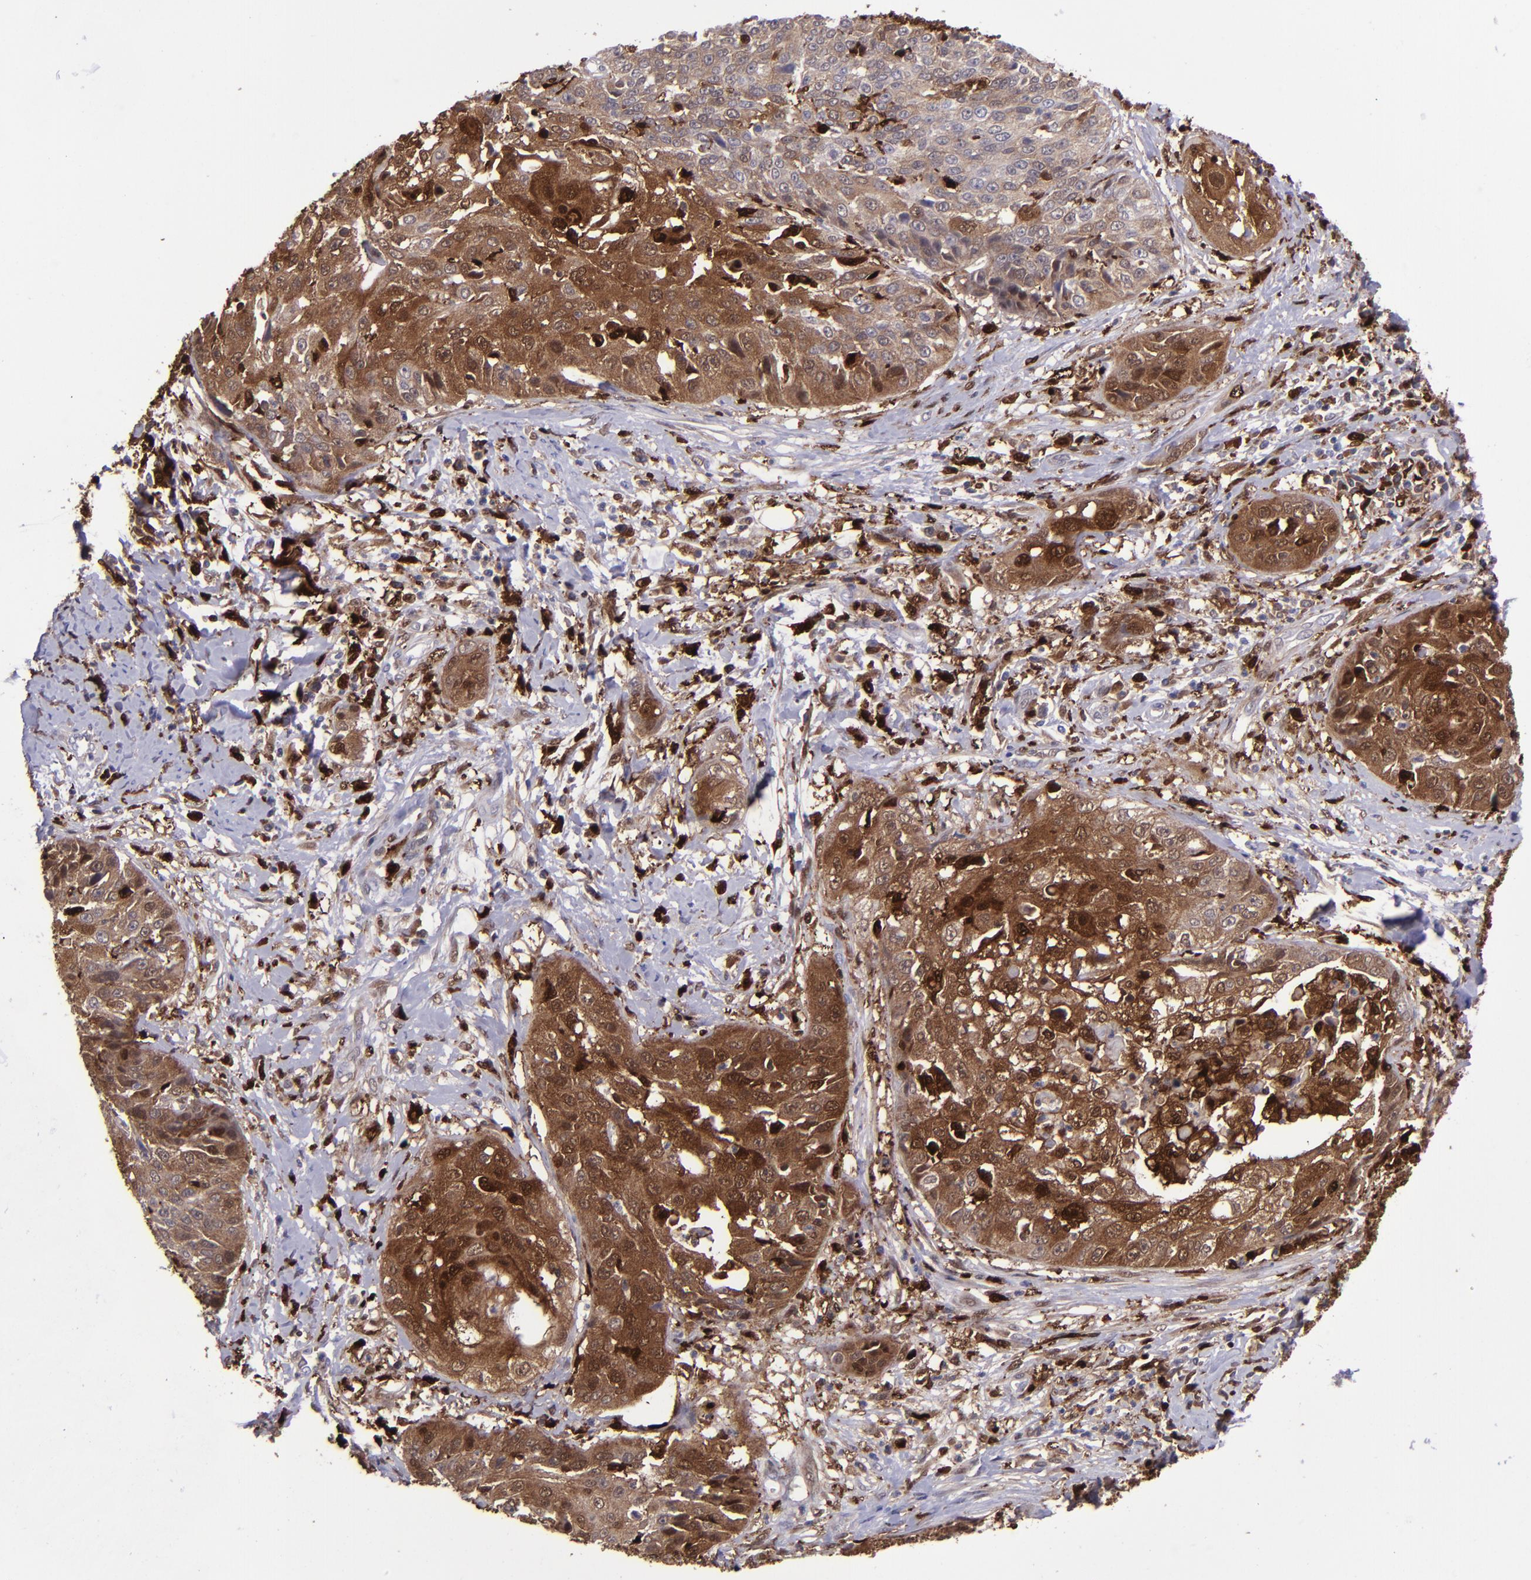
{"staining": {"intensity": "strong", "quantity": ">75%", "location": "cytoplasmic/membranous,nuclear"}, "tissue": "cervical cancer", "cell_type": "Tumor cells", "image_type": "cancer", "snomed": [{"axis": "morphology", "description": "Squamous cell carcinoma, NOS"}, {"axis": "topography", "description": "Cervix"}], "caption": "The image displays staining of cervical cancer (squamous cell carcinoma), revealing strong cytoplasmic/membranous and nuclear protein positivity (brown color) within tumor cells. Nuclei are stained in blue.", "gene": "TYMP", "patient": {"sex": "female", "age": 64}}